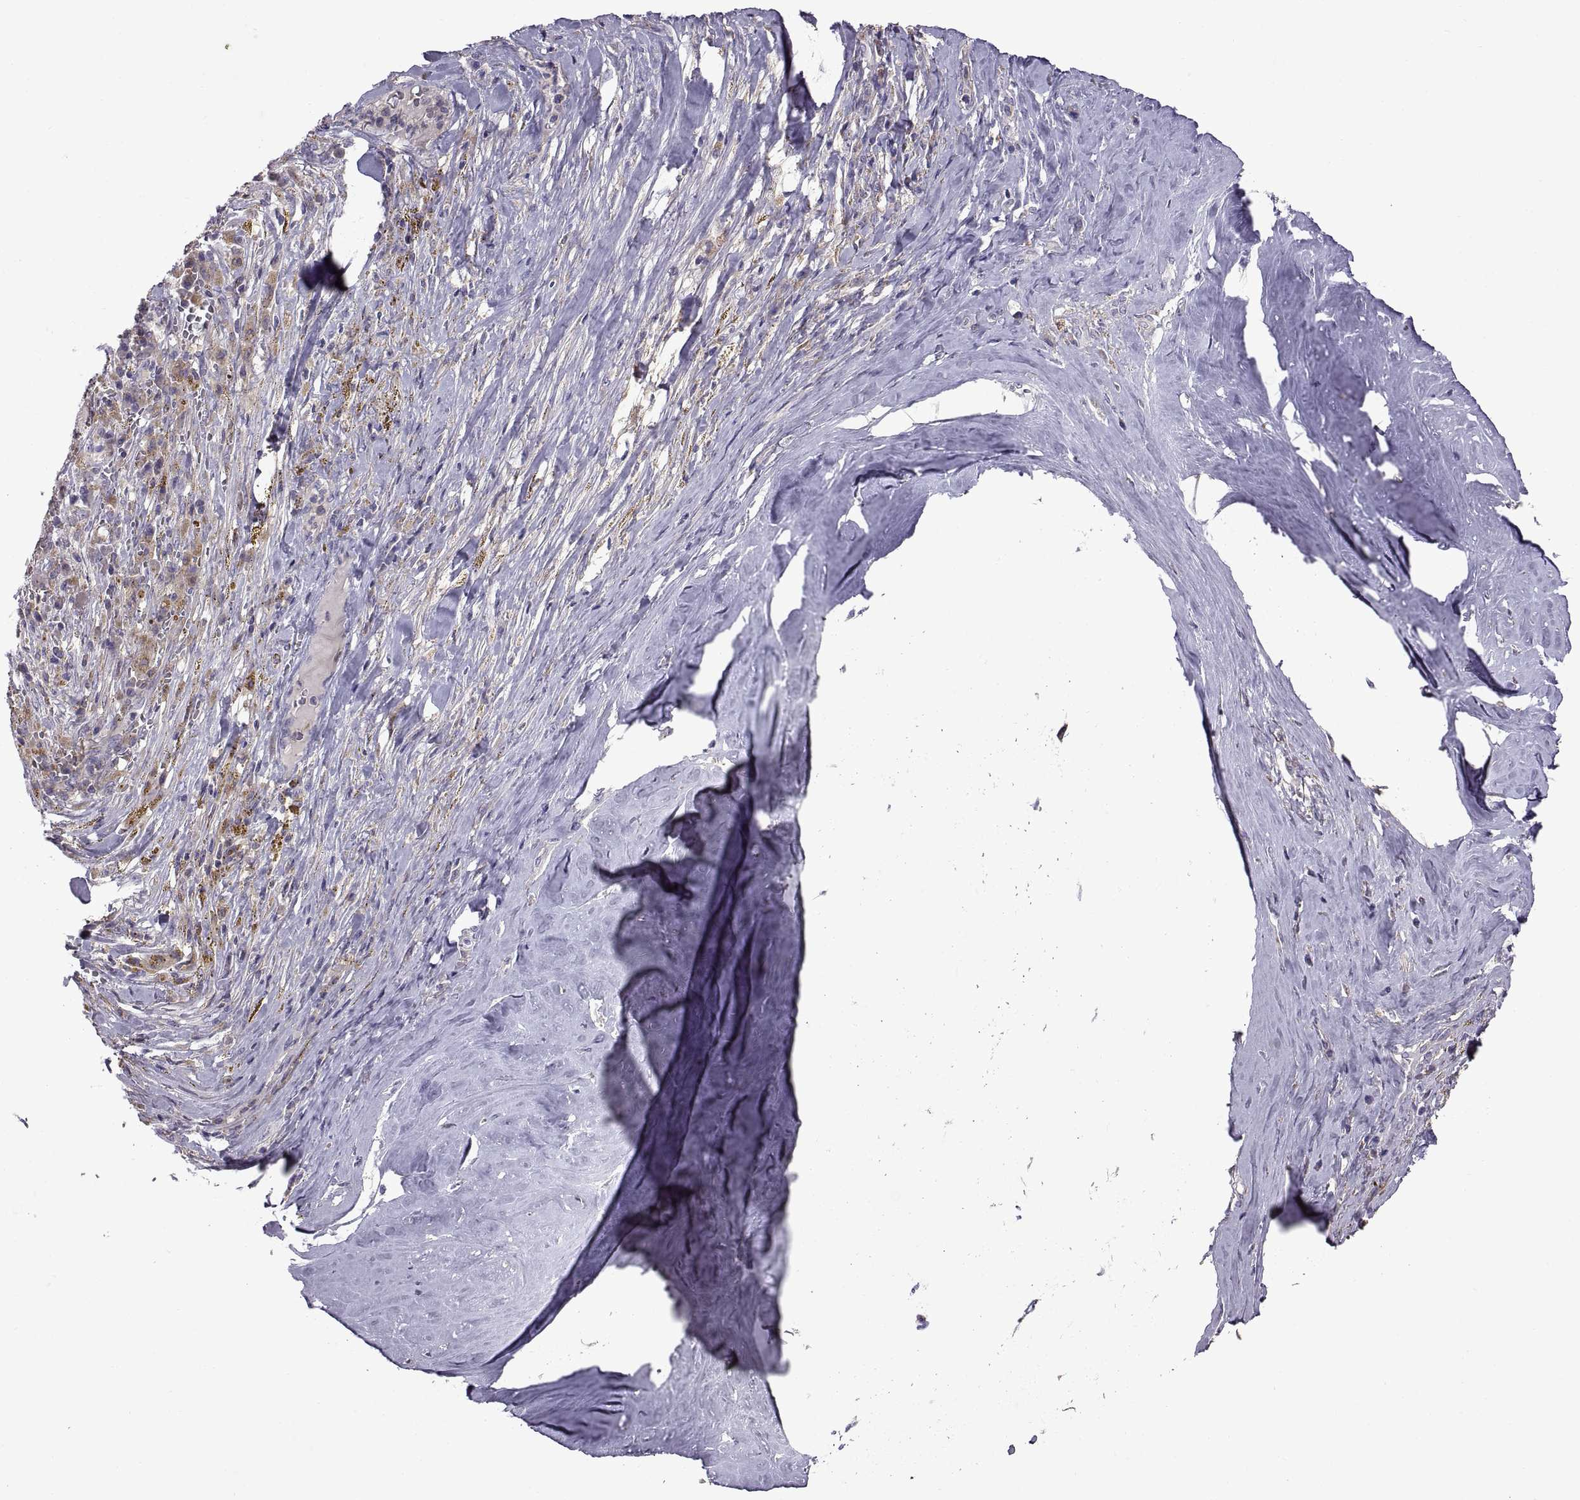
{"staining": {"intensity": "negative", "quantity": "none", "location": "none"}, "tissue": "melanoma", "cell_type": "Tumor cells", "image_type": "cancer", "snomed": [{"axis": "morphology", "description": "Malignant melanoma, NOS"}, {"axis": "topography", "description": "Skin"}], "caption": "An immunohistochemistry (IHC) image of malignant melanoma is shown. There is no staining in tumor cells of malignant melanoma.", "gene": "ARSL", "patient": {"sex": "female", "age": 91}}